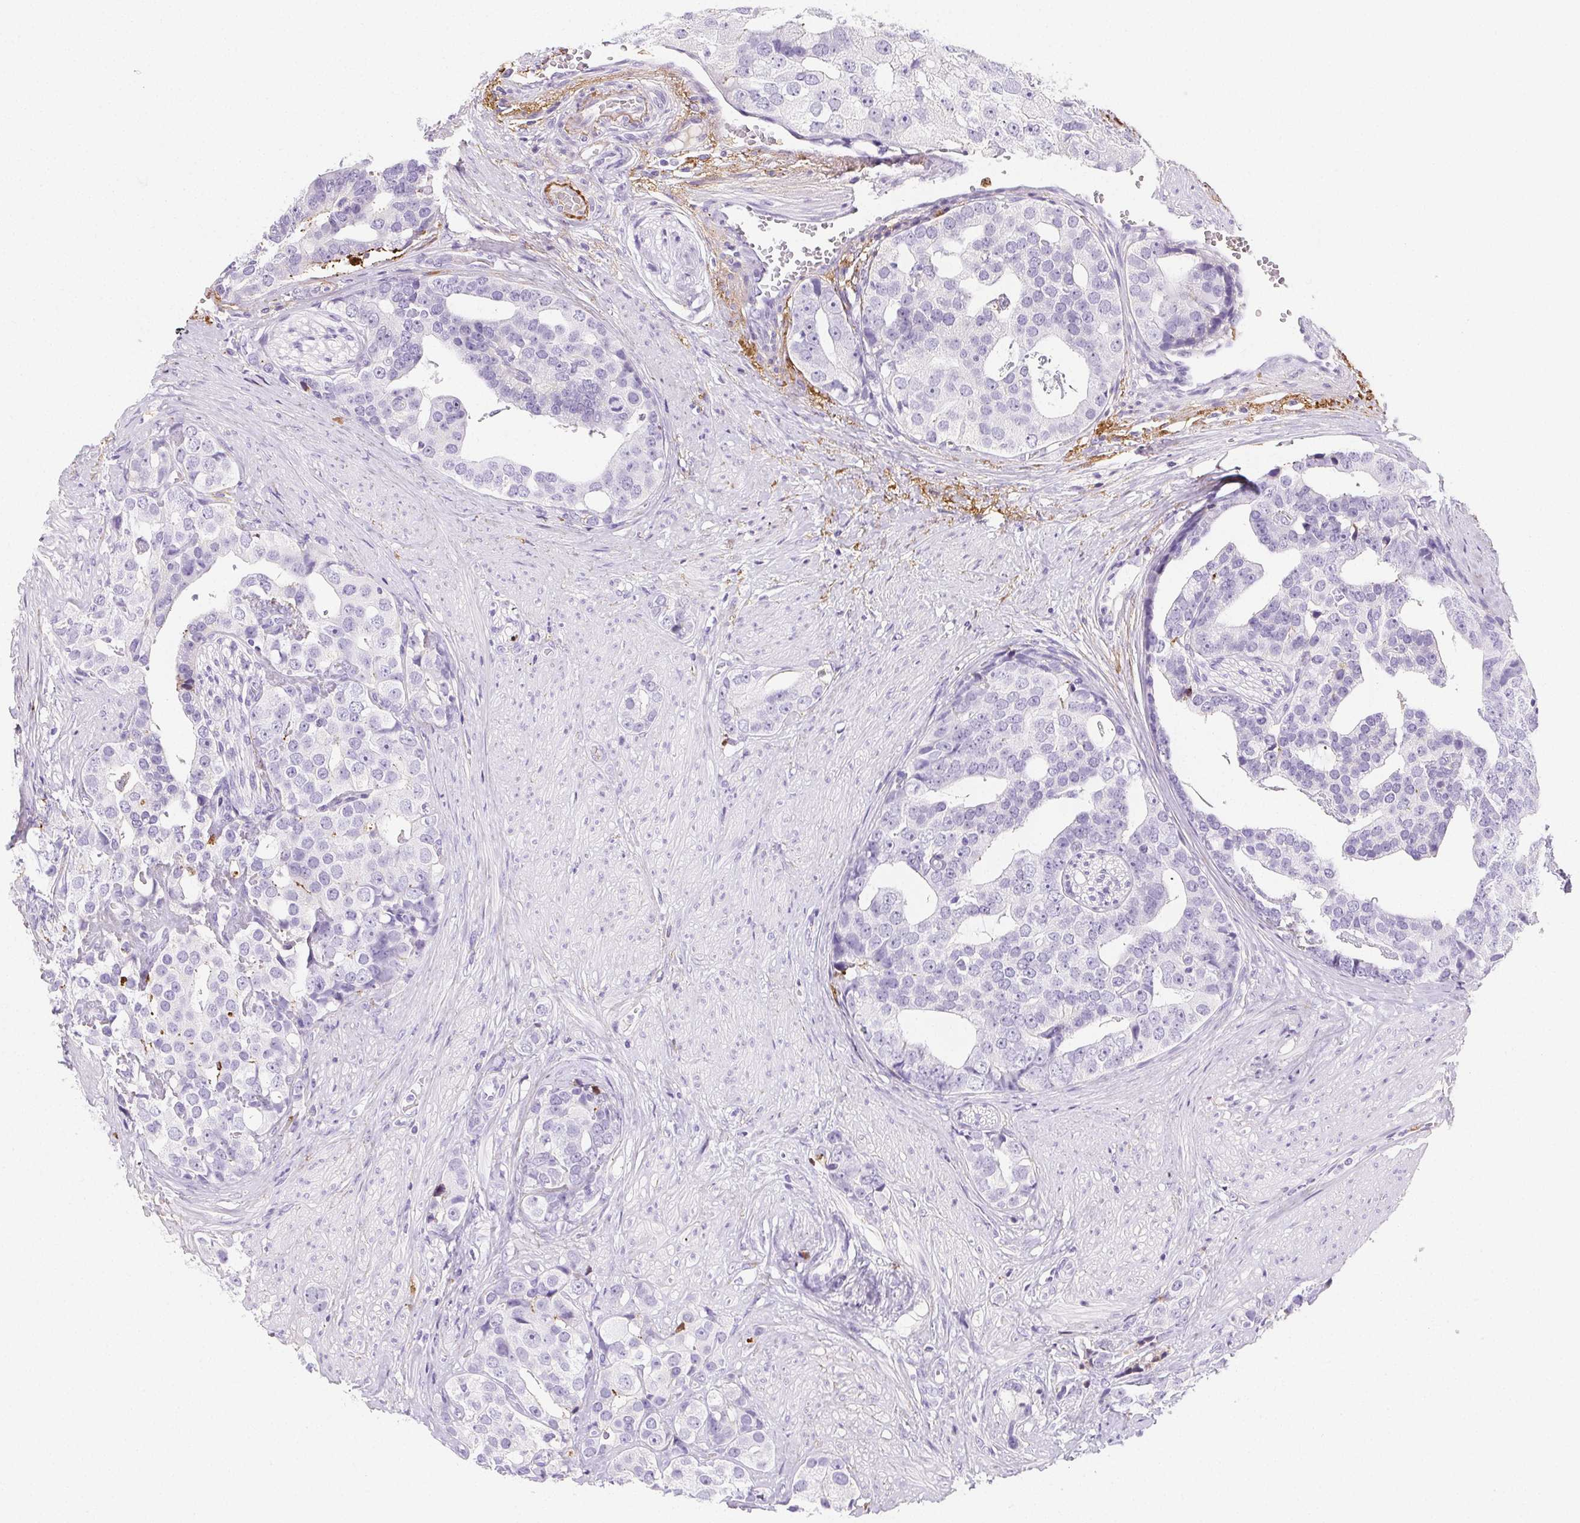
{"staining": {"intensity": "negative", "quantity": "none", "location": "none"}, "tissue": "prostate cancer", "cell_type": "Tumor cells", "image_type": "cancer", "snomed": [{"axis": "morphology", "description": "Adenocarcinoma, High grade"}, {"axis": "topography", "description": "Prostate"}], "caption": "Tumor cells show no significant protein staining in prostate cancer (high-grade adenocarcinoma). (IHC, brightfield microscopy, high magnification).", "gene": "VTN", "patient": {"sex": "male", "age": 71}}